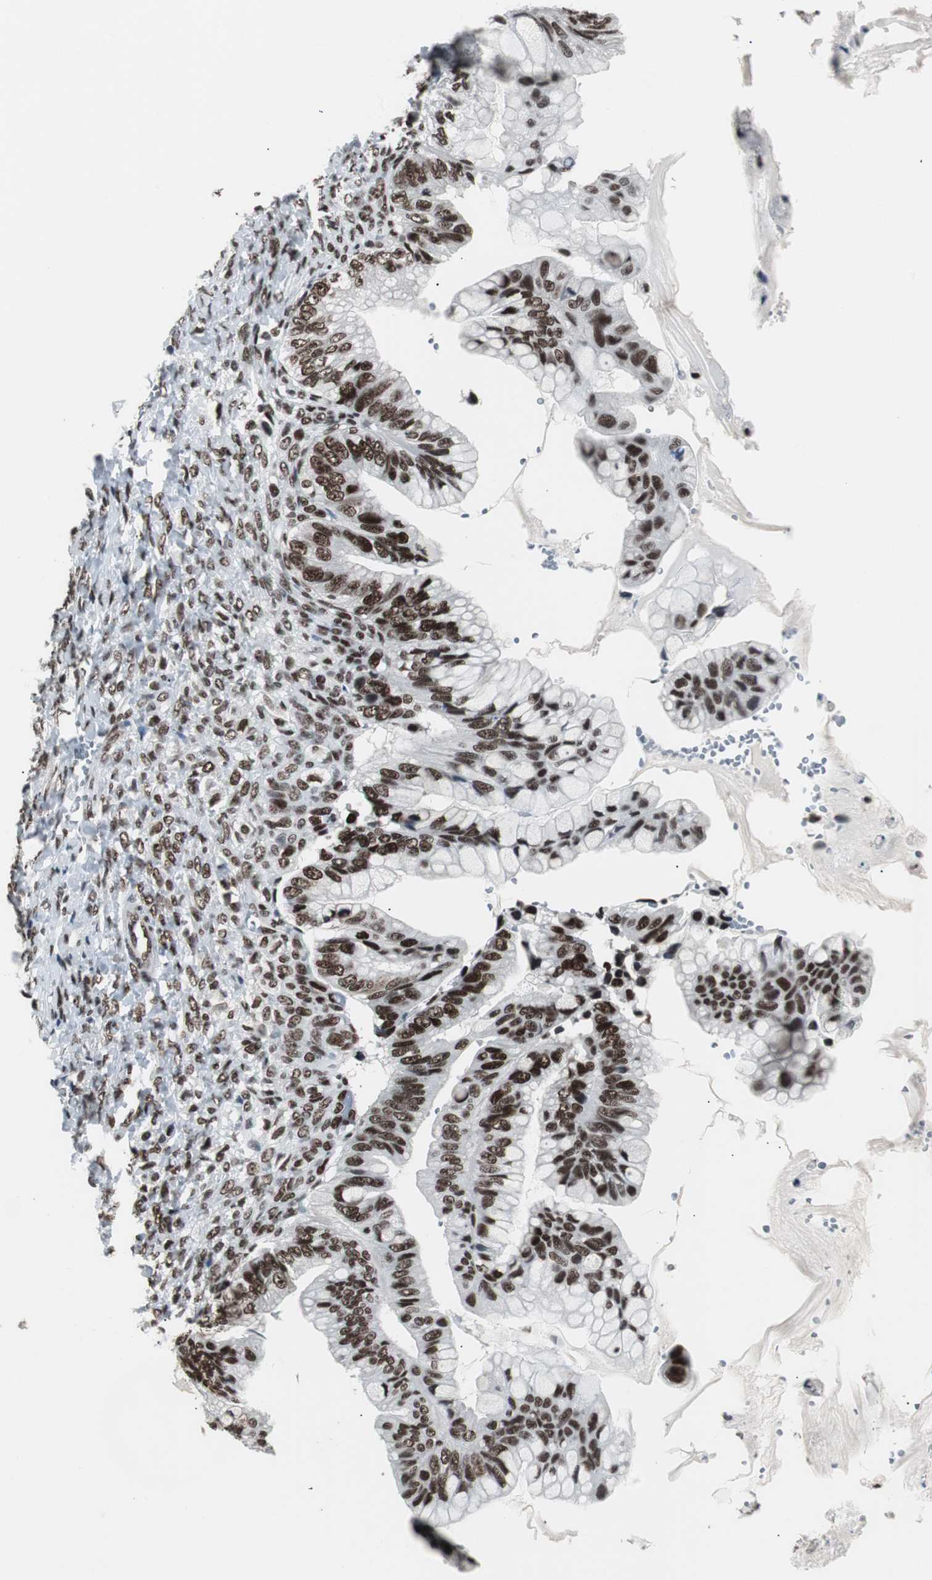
{"staining": {"intensity": "strong", "quantity": ">75%", "location": "nuclear"}, "tissue": "ovarian cancer", "cell_type": "Tumor cells", "image_type": "cancer", "snomed": [{"axis": "morphology", "description": "Cystadenocarcinoma, mucinous, NOS"}, {"axis": "topography", "description": "Ovary"}], "caption": "Protein staining exhibits strong nuclear positivity in about >75% of tumor cells in ovarian cancer. Immunohistochemistry (ihc) stains the protein in brown and the nuclei are stained blue.", "gene": "XRCC1", "patient": {"sex": "female", "age": 36}}